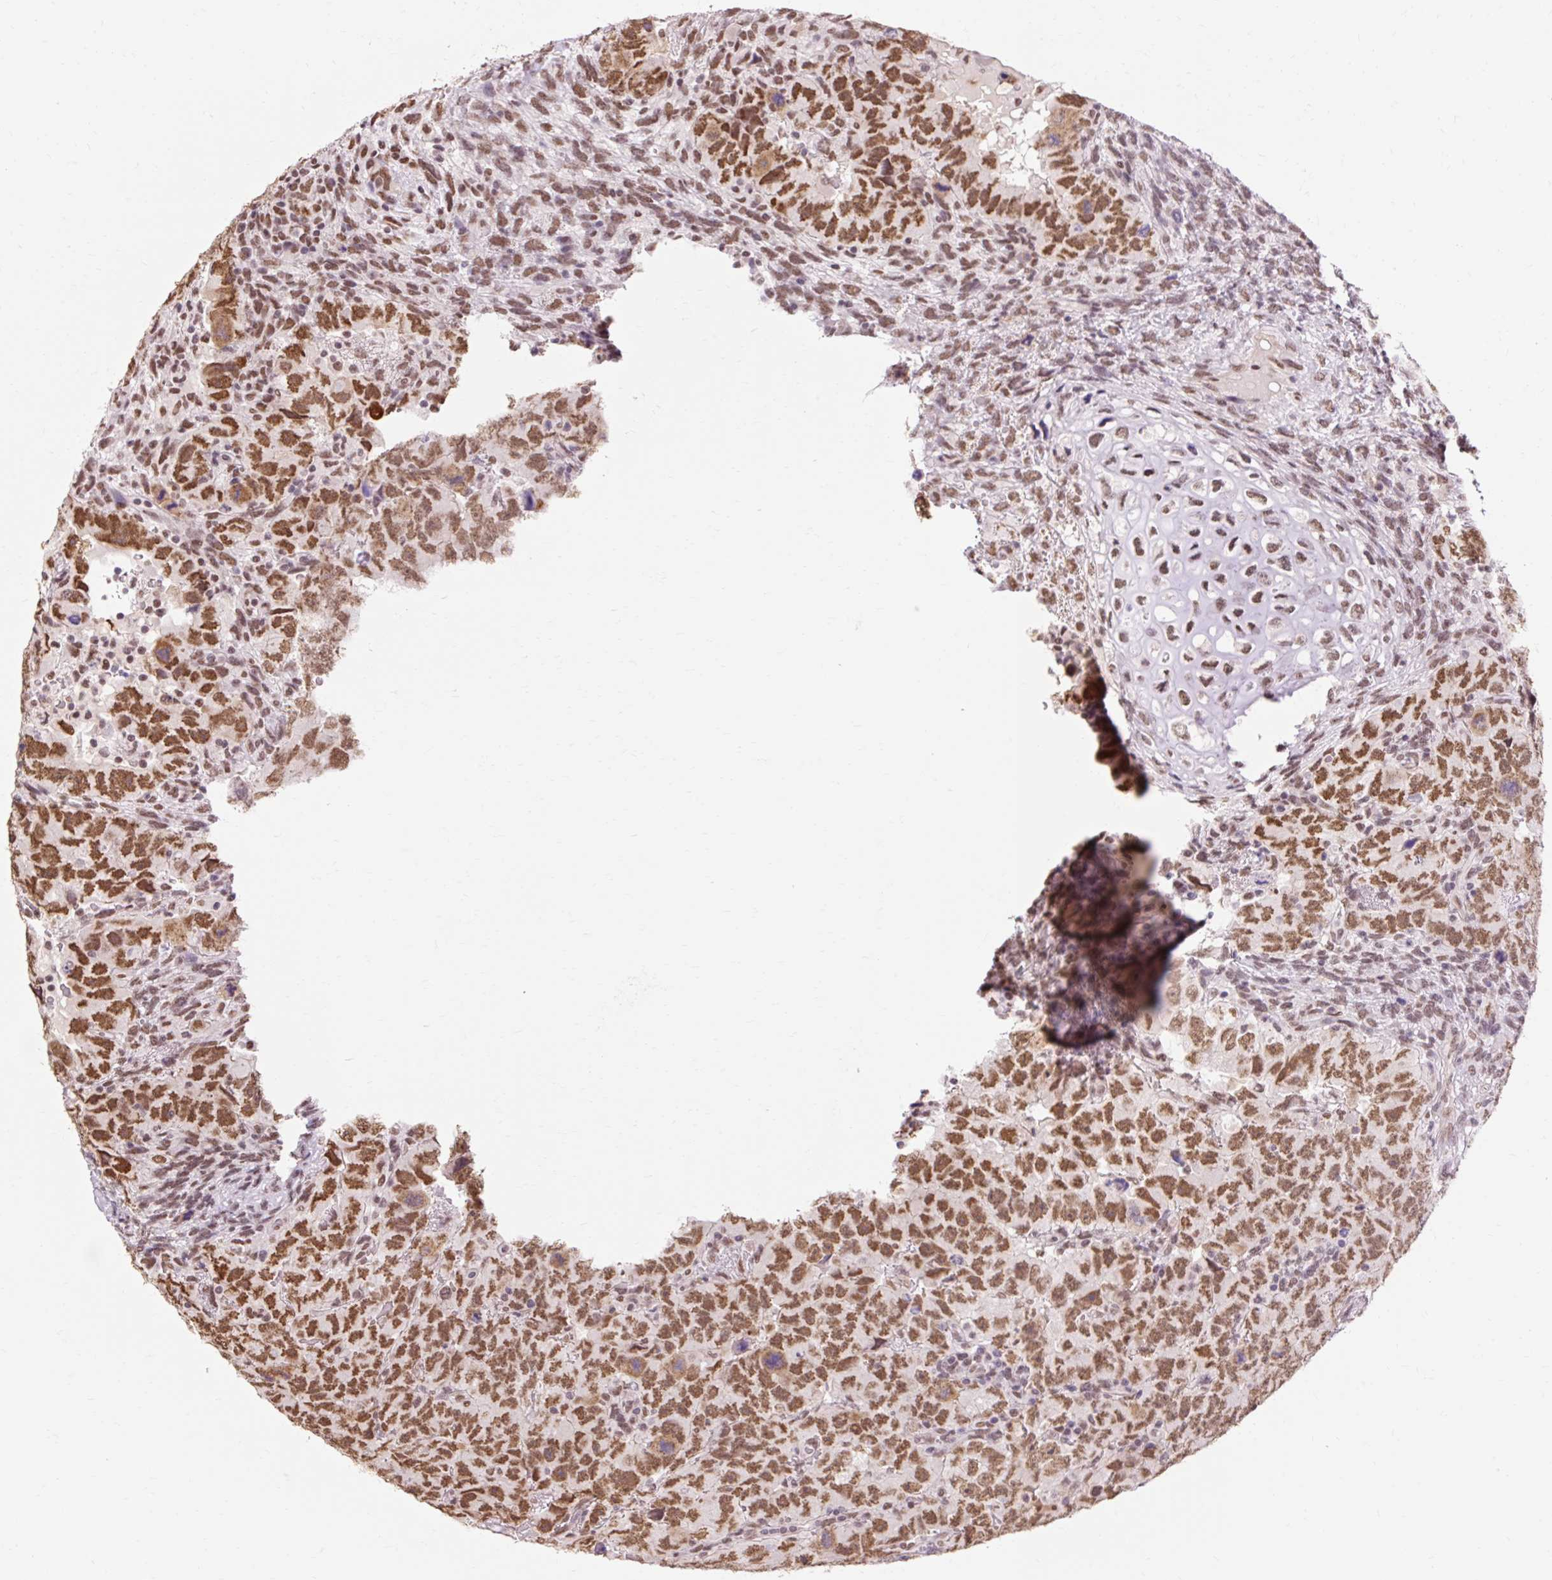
{"staining": {"intensity": "strong", "quantity": ">75%", "location": "nuclear"}, "tissue": "testis cancer", "cell_type": "Tumor cells", "image_type": "cancer", "snomed": [{"axis": "morphology", "description": "Carcinoma, Embryonal, NOS"}, {"axis": "topography", "description": "Testis"}], "caption": "Immunohistochemistry image of embryonal carcinoma (testis) stained for a protein (brown), which shows high levels of strong nuclear positivity in approximately >75% of tumor cells.", "gene": "NPIPB12", "patient": {"sex": "male", "age": 24}}